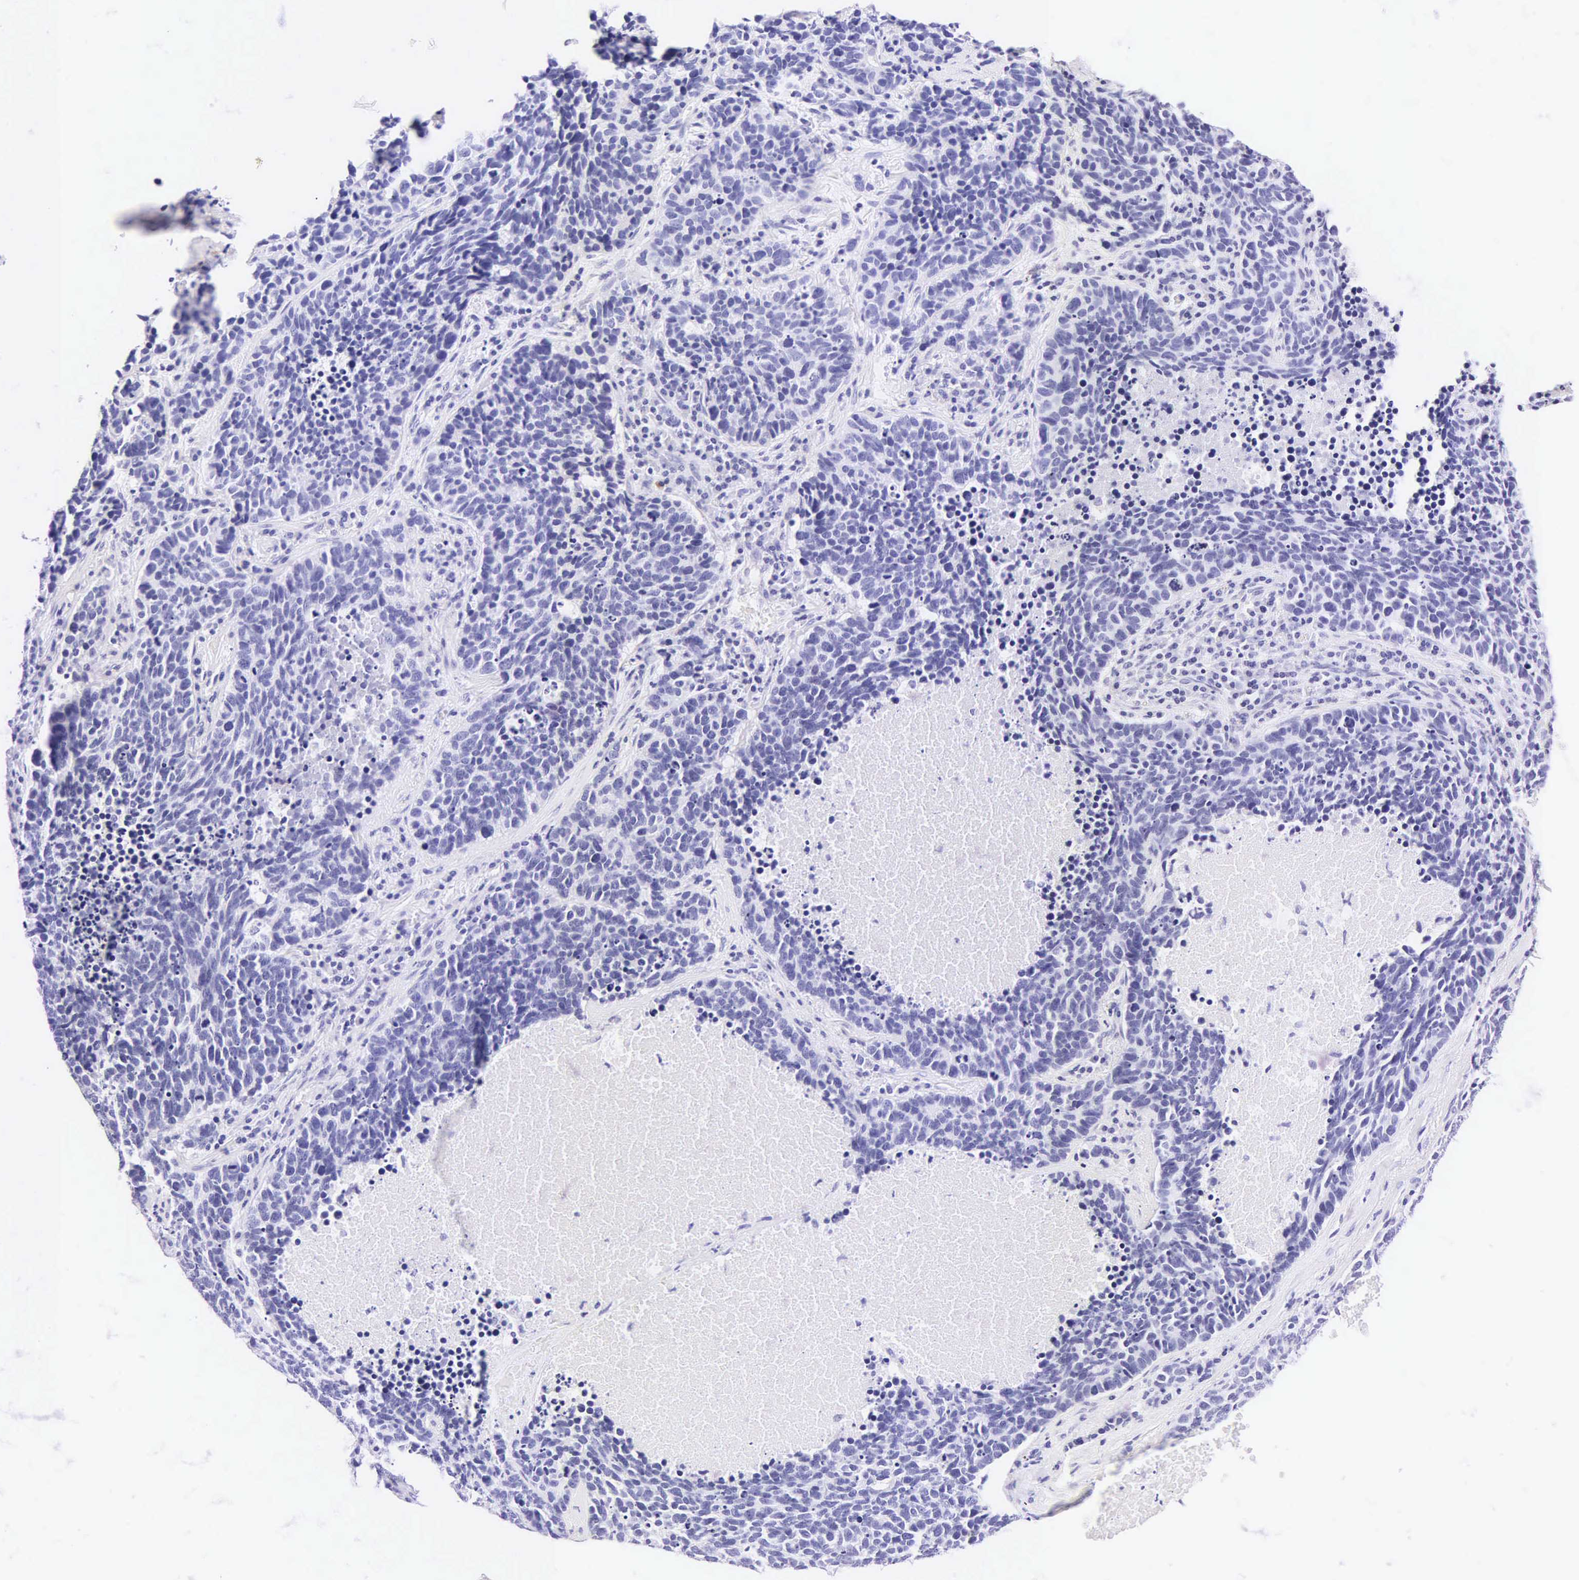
{"staining": {"intensity": "negative", "quantity": "none", "location": "none"}, "tissue": "lung cancer", "cell_type": "Tumor cells", "image_type": "cancer", "snomed": [{"axis": "morphology", "description": "Neoplasm, malignant, NOS"}, {"axis": "topography", "description": "Lung"}], "caption": "Immunohistochemistry of human lung cancer reveals no positivity in tumor cells.", "gene": "CALD1", "patient": {"sex": "female", "age": 75}}